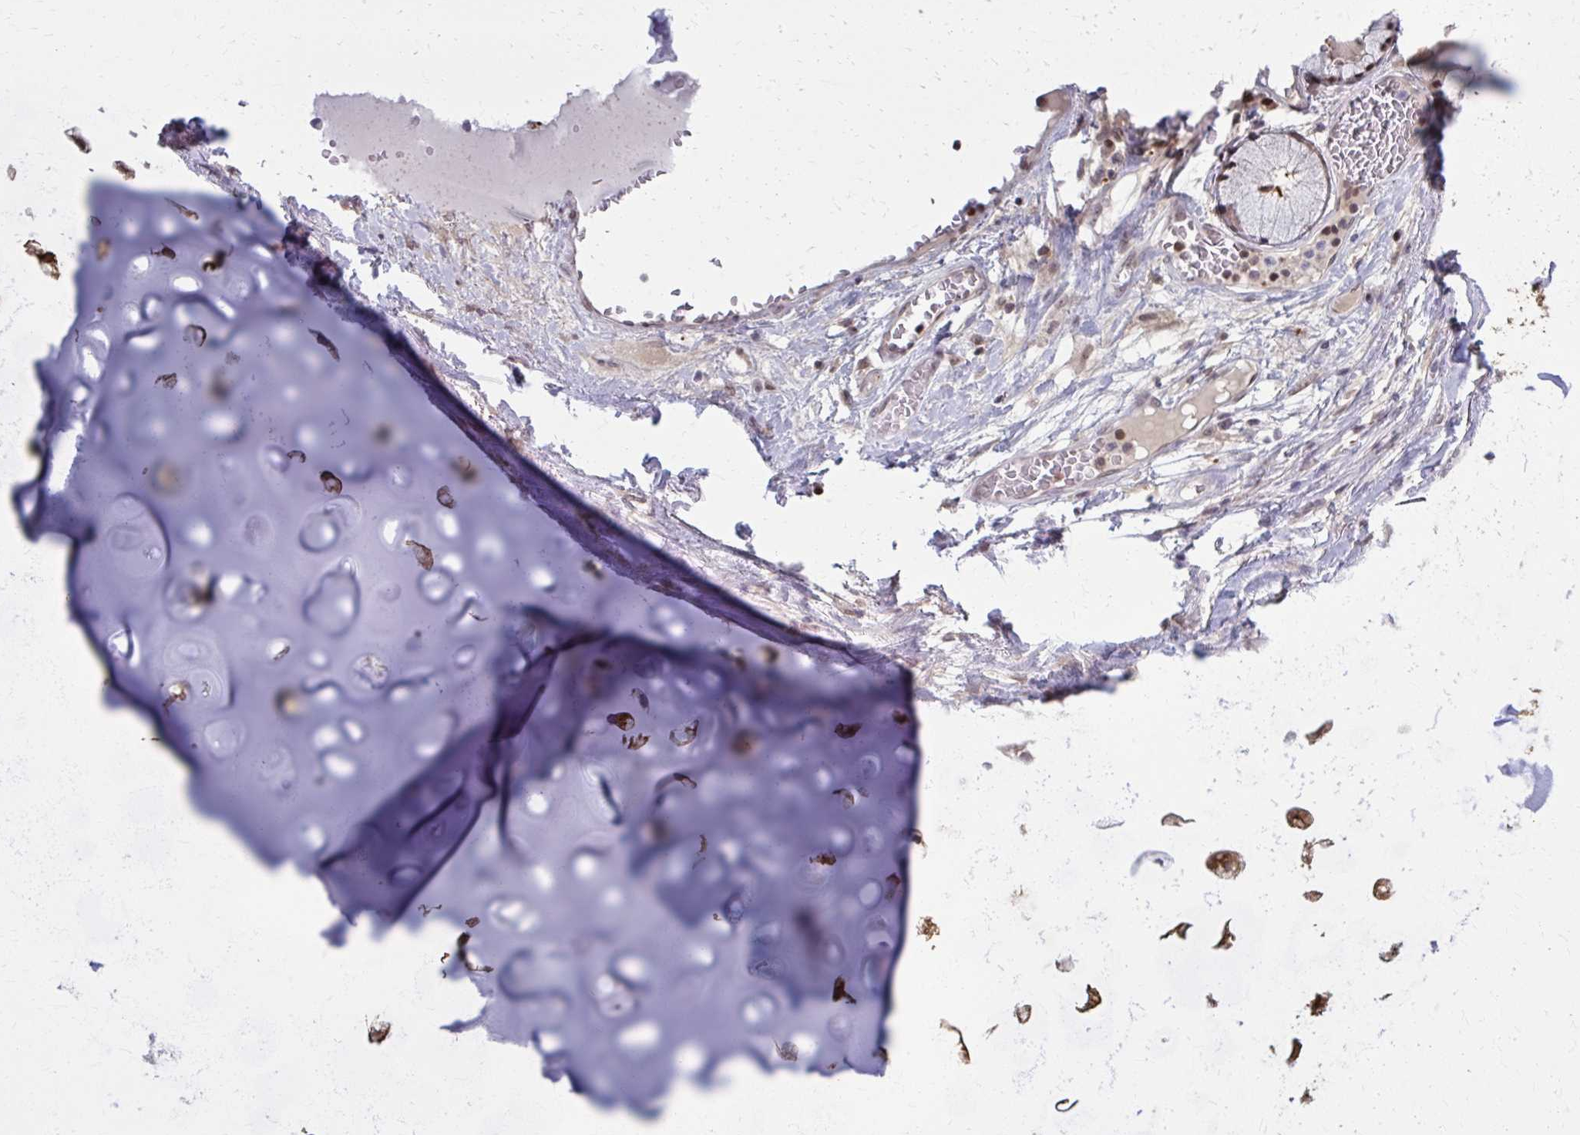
{"staining": {"intensity": "negative", "quantity": "none", "location": "none"}, "tissue": "adipose tissue", "cell_type": "Adipocytes", "image_type": "normal", "snomed": [{"axis": "morphology", "description": "Normal tissue, NOS"}, {"axis": "topography", "description": "Lymph node"}, {"axis": "topography", "description": "Bronchus"}], "caption": "Histopathology image shows no protein expression in adipocytes of unremarkable adipose tissue. Nuclei are stained in blue.", "gene": "MDH1", "patient": {"sex": "male", "age": 56}}